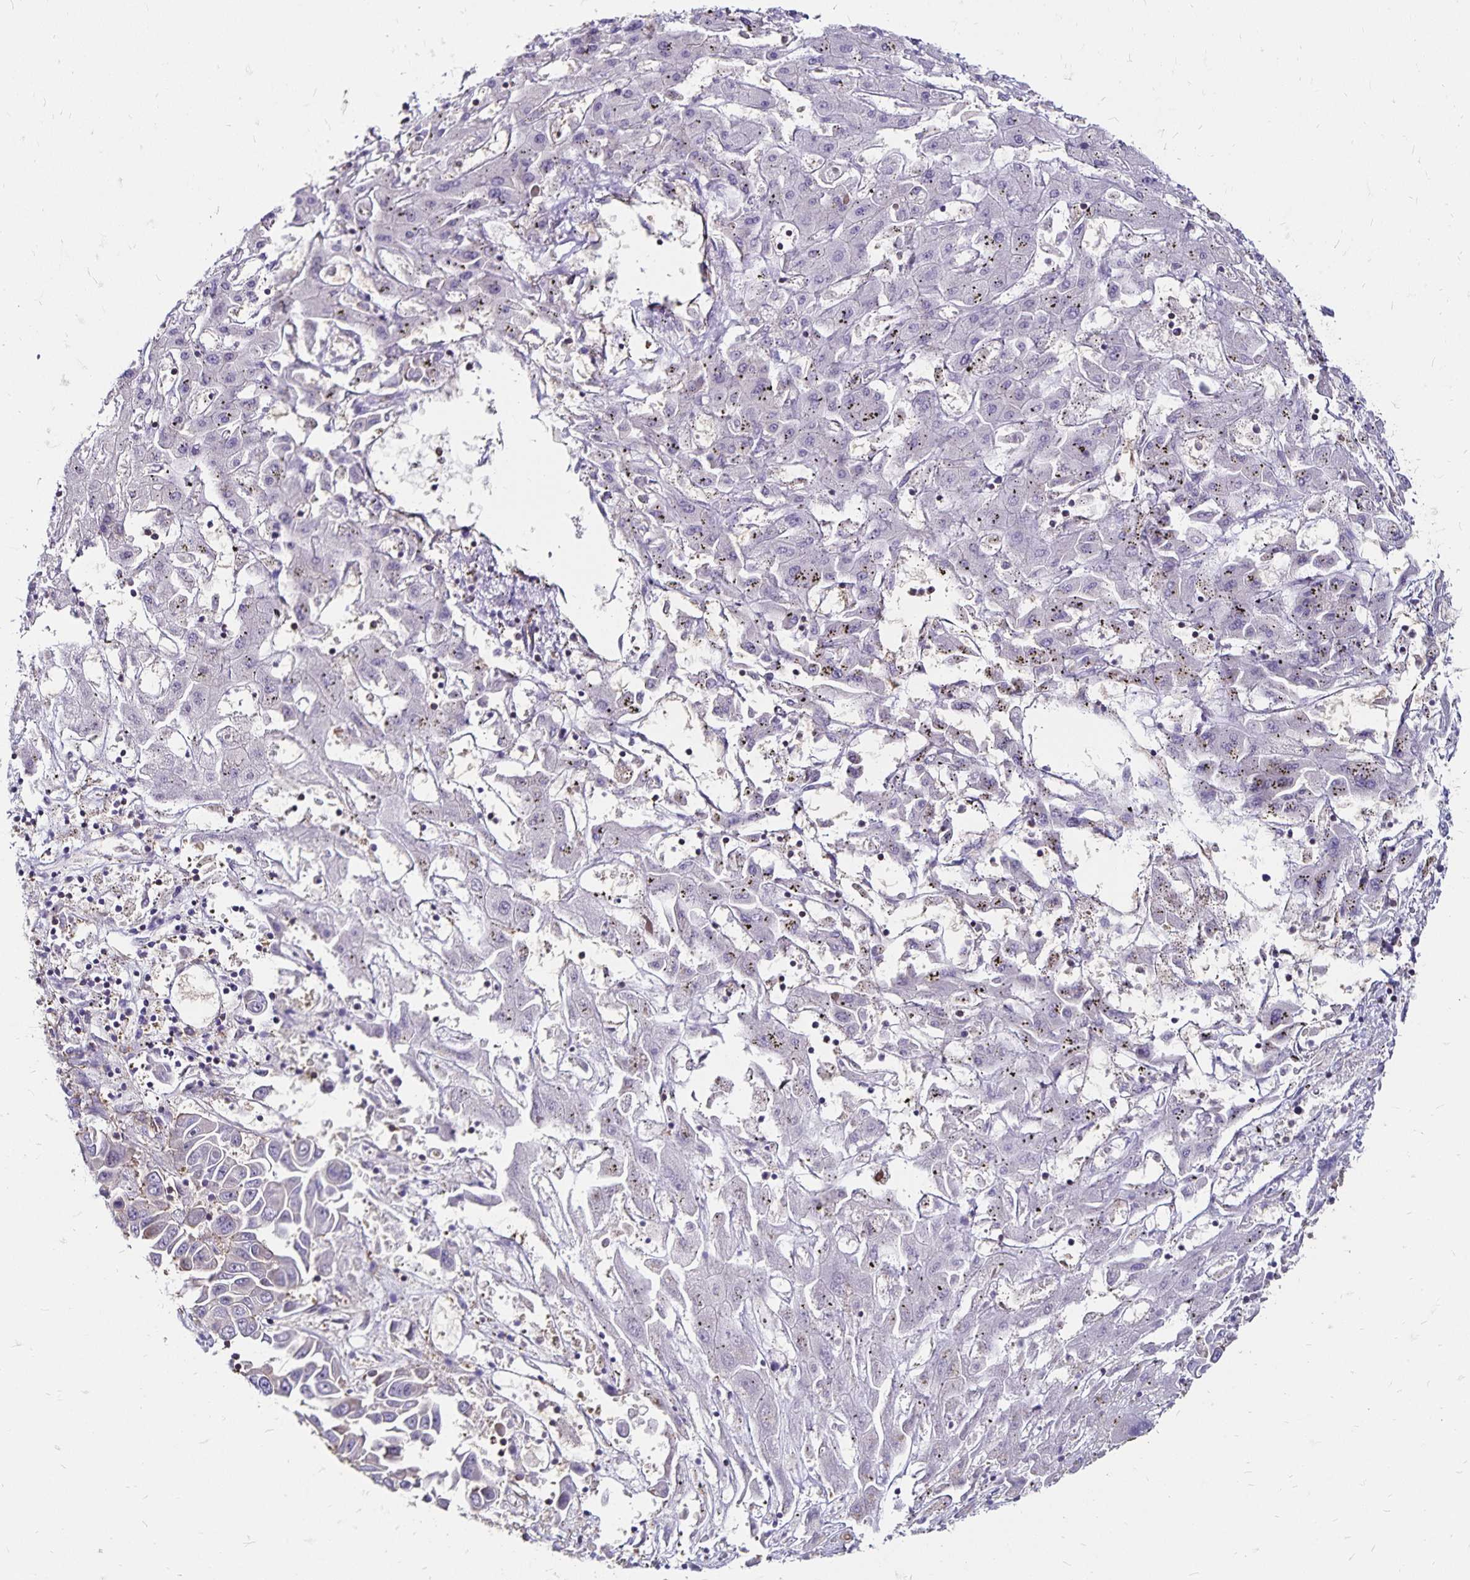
{"staining": {"intensity": "negative", "quantity": "none", "location": "none"}, "tissue": "liver cancer", "cell_type": "Tumor cells", "image_type": "cancer", "snomed": [{"axis": "morphology", "description": "Cholangiocarcinoma"}, {"axis": "topography", "description": "Liver"}], "caption": "Tumor cells are negative for brown protein staining in liver cholangiocarcinoma. (DAB (3,3'-diaminobenzidine) immunohistochemistry visualized using brightfield microscopy, high magnification).", "gene": "RPRML", "patient": {"sex": "female", "age": 52}}